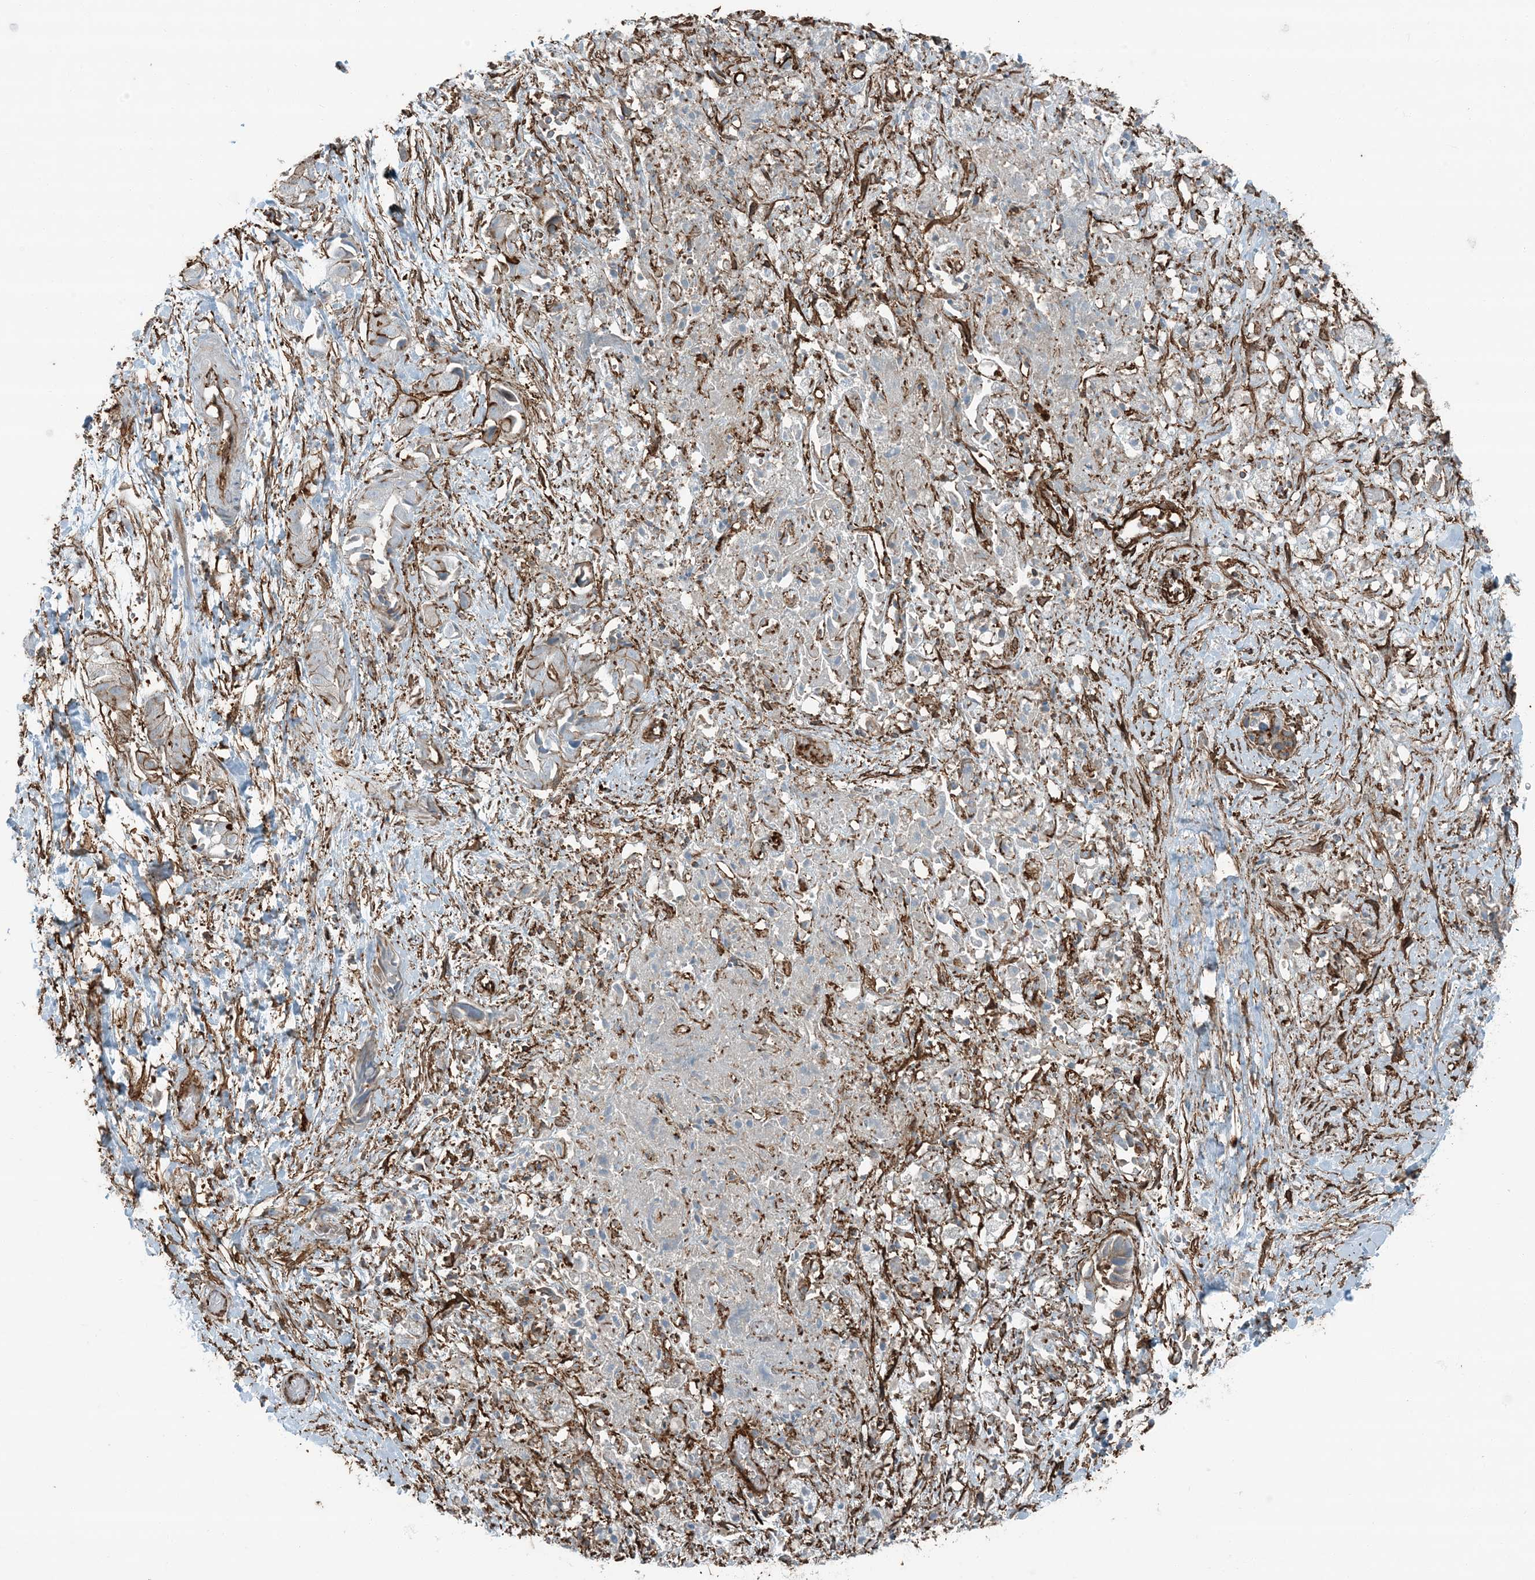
{"staining": {"intensity": "weak", "quantity": "25%-75%", "location": "cytoplasmic/membranous"}, "tissue": "liver cancer", "cell_type": "Tumor cells", "image_type": "cancer", "snomed": [{"axis": "morphology", "description": "Cholangiocarcinoma"}, {"axis": "topography", "description": "Liver"}], "caption": "Immunohistochemical staining of human liver cholangiocarcinoma shows low levels of weak cytoplasmic/membranous expression in about 25%-75% of tumor cells.", "gene": "APOBEC3C", "patient": {"sex": "female", "age": 52}}